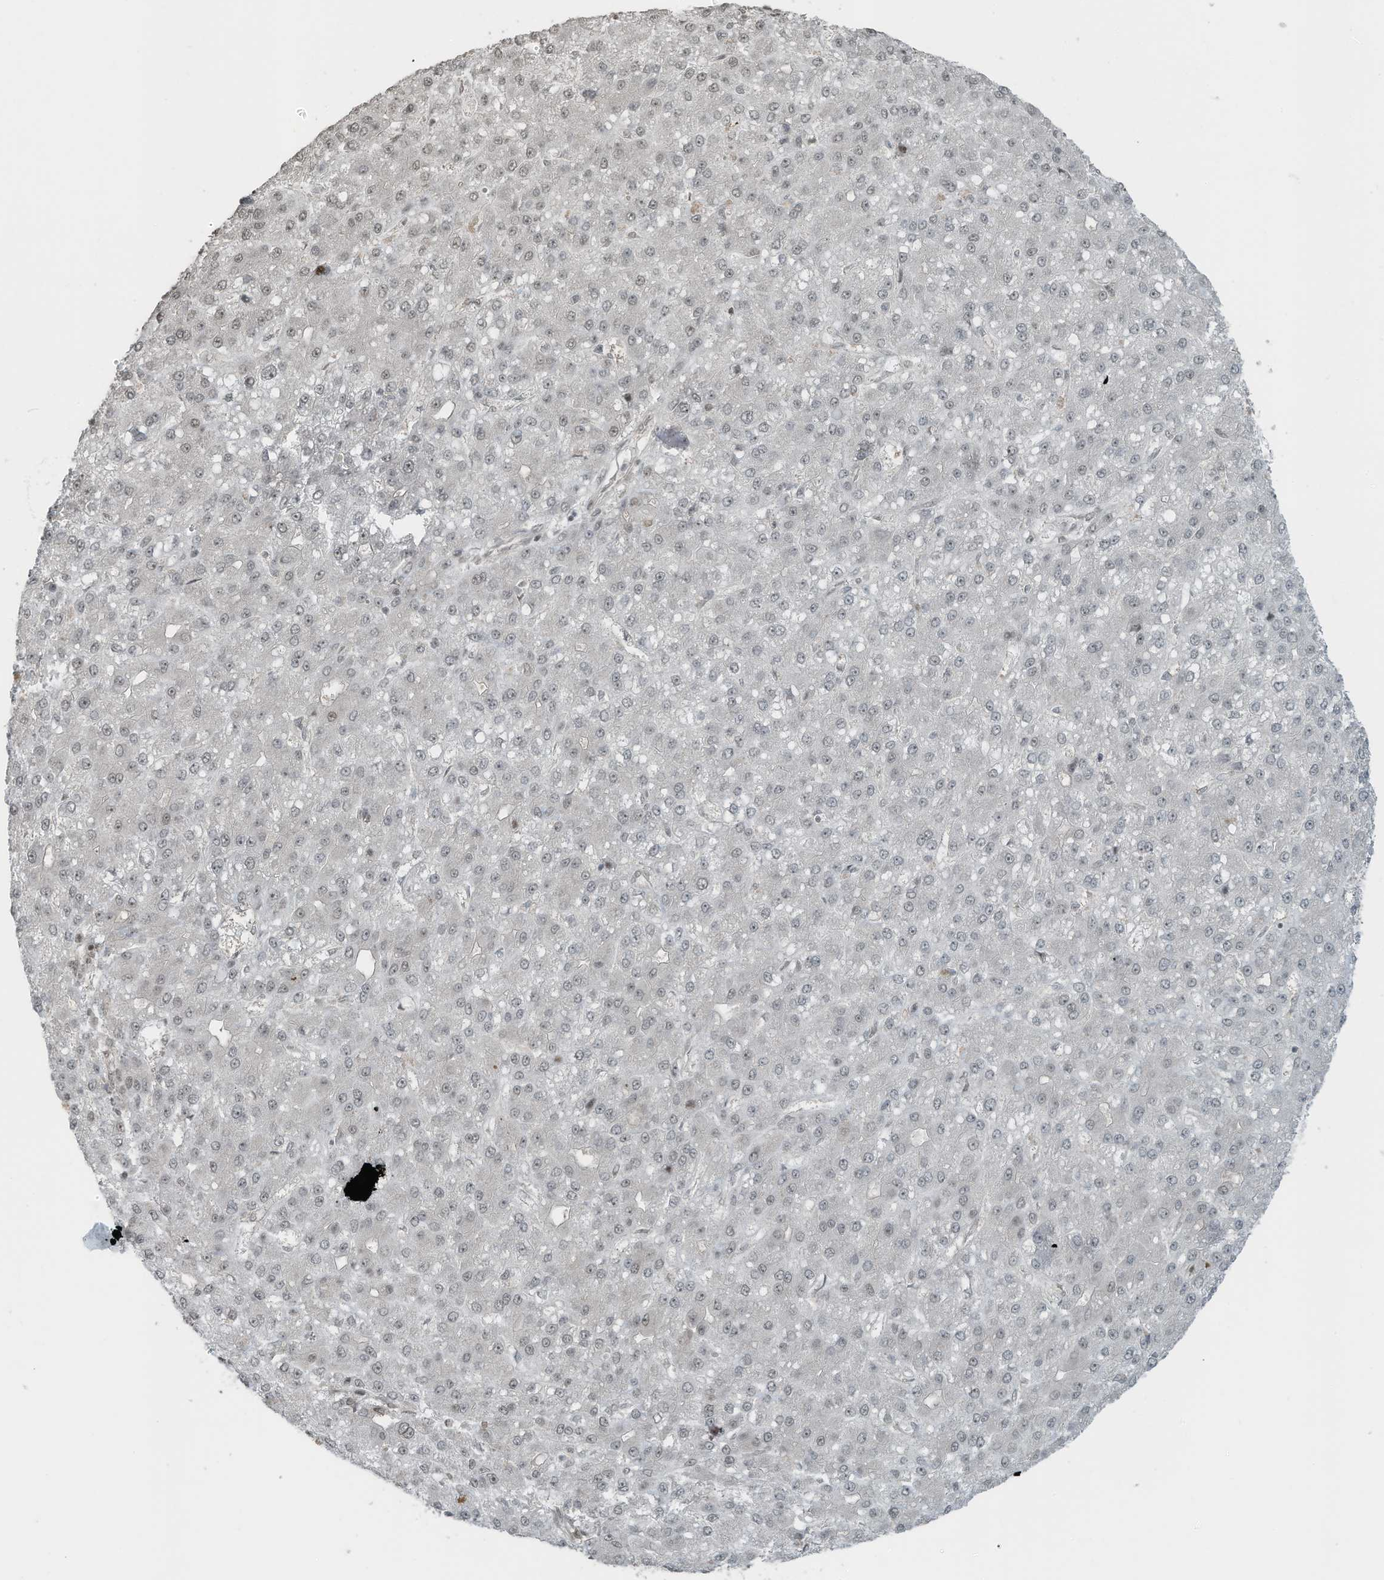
{"staining": {"intensity": "negative", "quantity": "none", "location": "none"}, "tissue": "liver cancer", "cell_type": "Tumor cells", "image_type": "cancer", "snomed": [{"axis": "morphology", "description": "Carcinoma, Hepatocellular, NOS"}, {"axis": "topography", "description": "Liver"}], "caption": "The image shows no significant staining in tumor cells of hepatocellular carcinoma (liver).", "gene": "PCNP", "patient": {"sex": "male", "age": 67}}